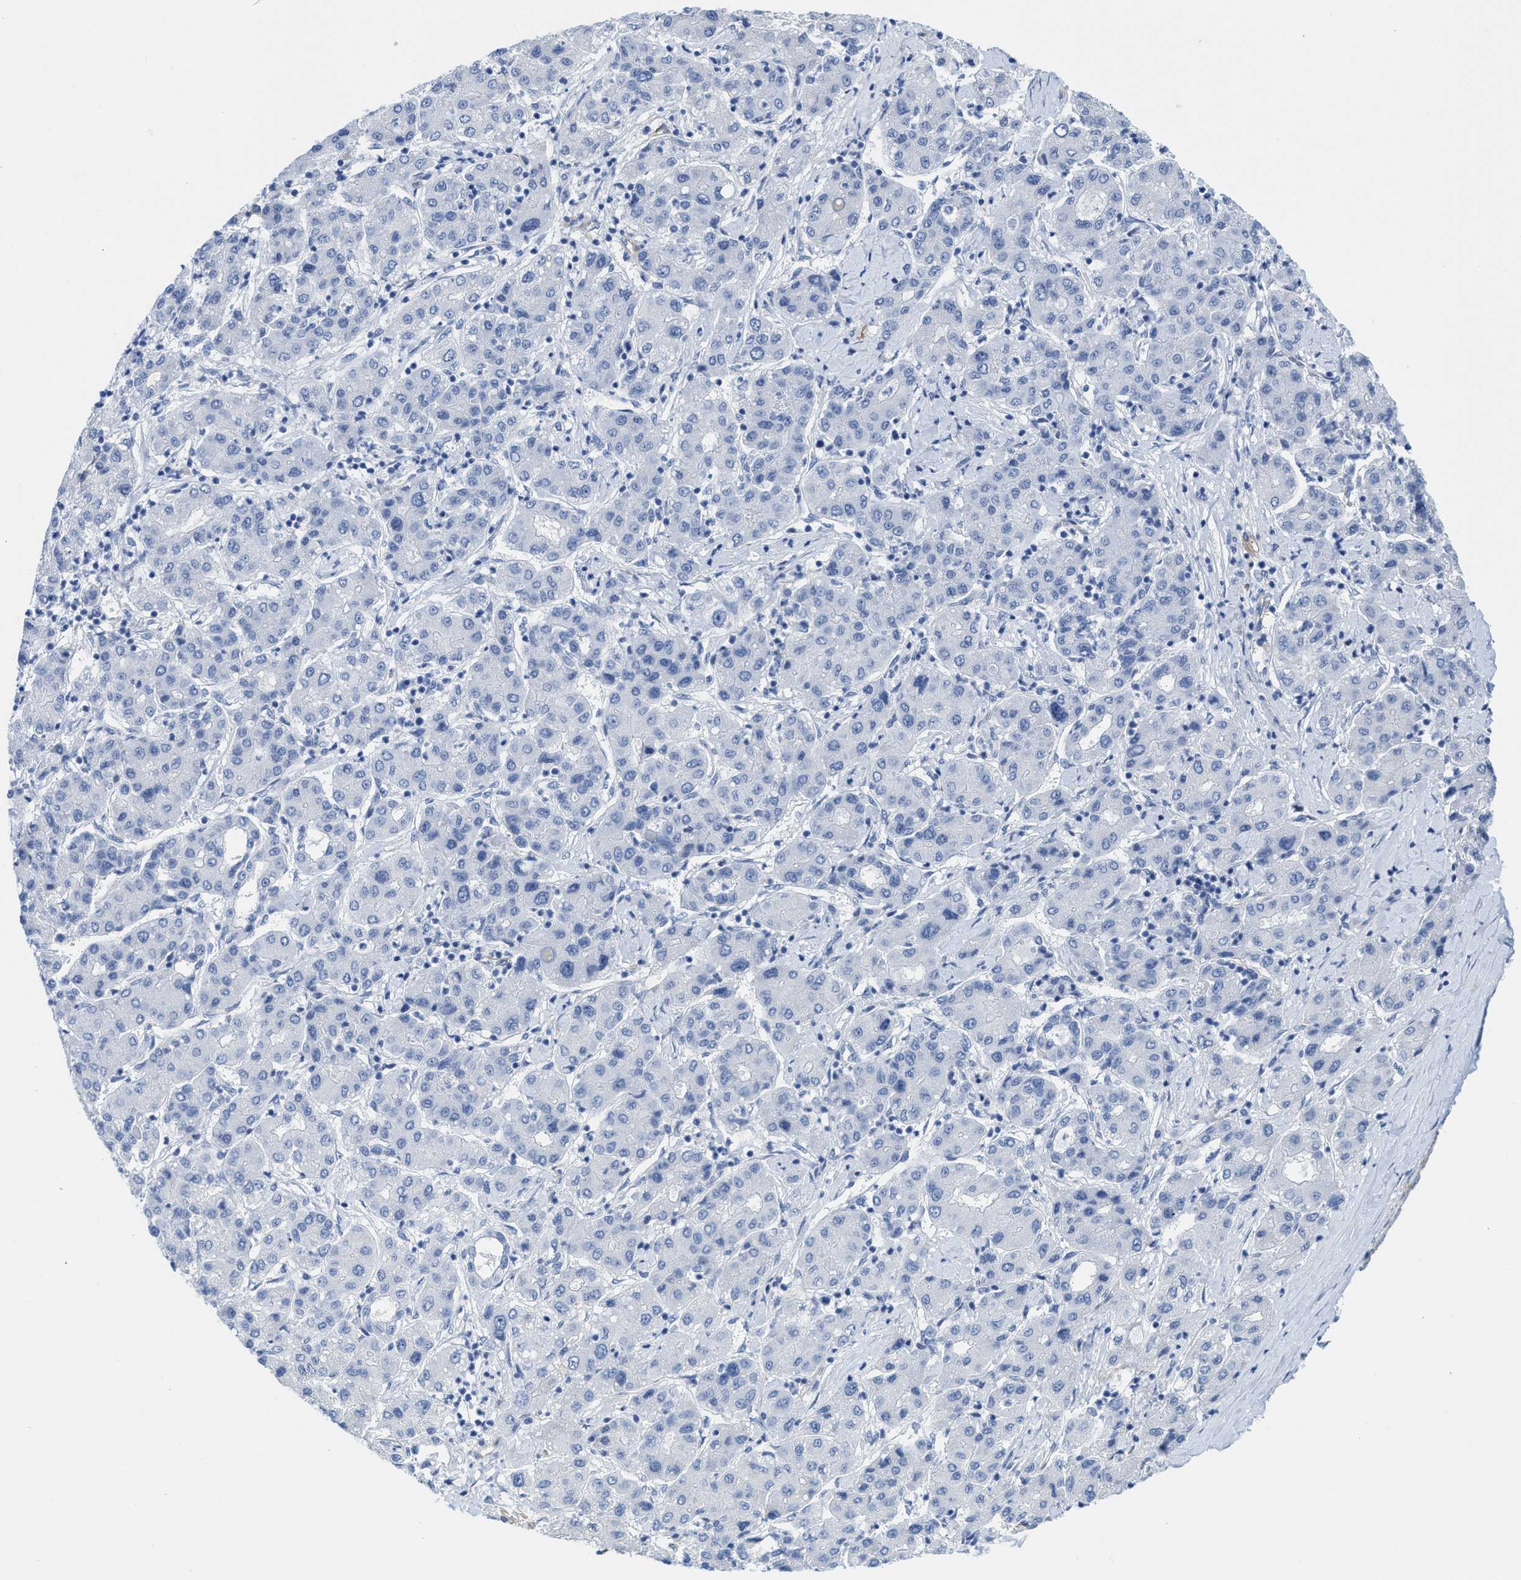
{"staining": {"intensity": "negative", "quantity": "none", "location": "none"}, "tissue": "liver cancer", "cell_type": "Tumor cells", "image_type": "cancer", "snomed": [{"axis": "morphology", "description": "Carcinoma, Hepatocellular, NOS"}, {"axis": "topography", "description": "Liver"}], "caption": "IHC of liver hepatocellular carcinoma exhibits no positivity in tumor cells.", "gene": "TUB", "patient": {"sex": "male", "age": 65}}